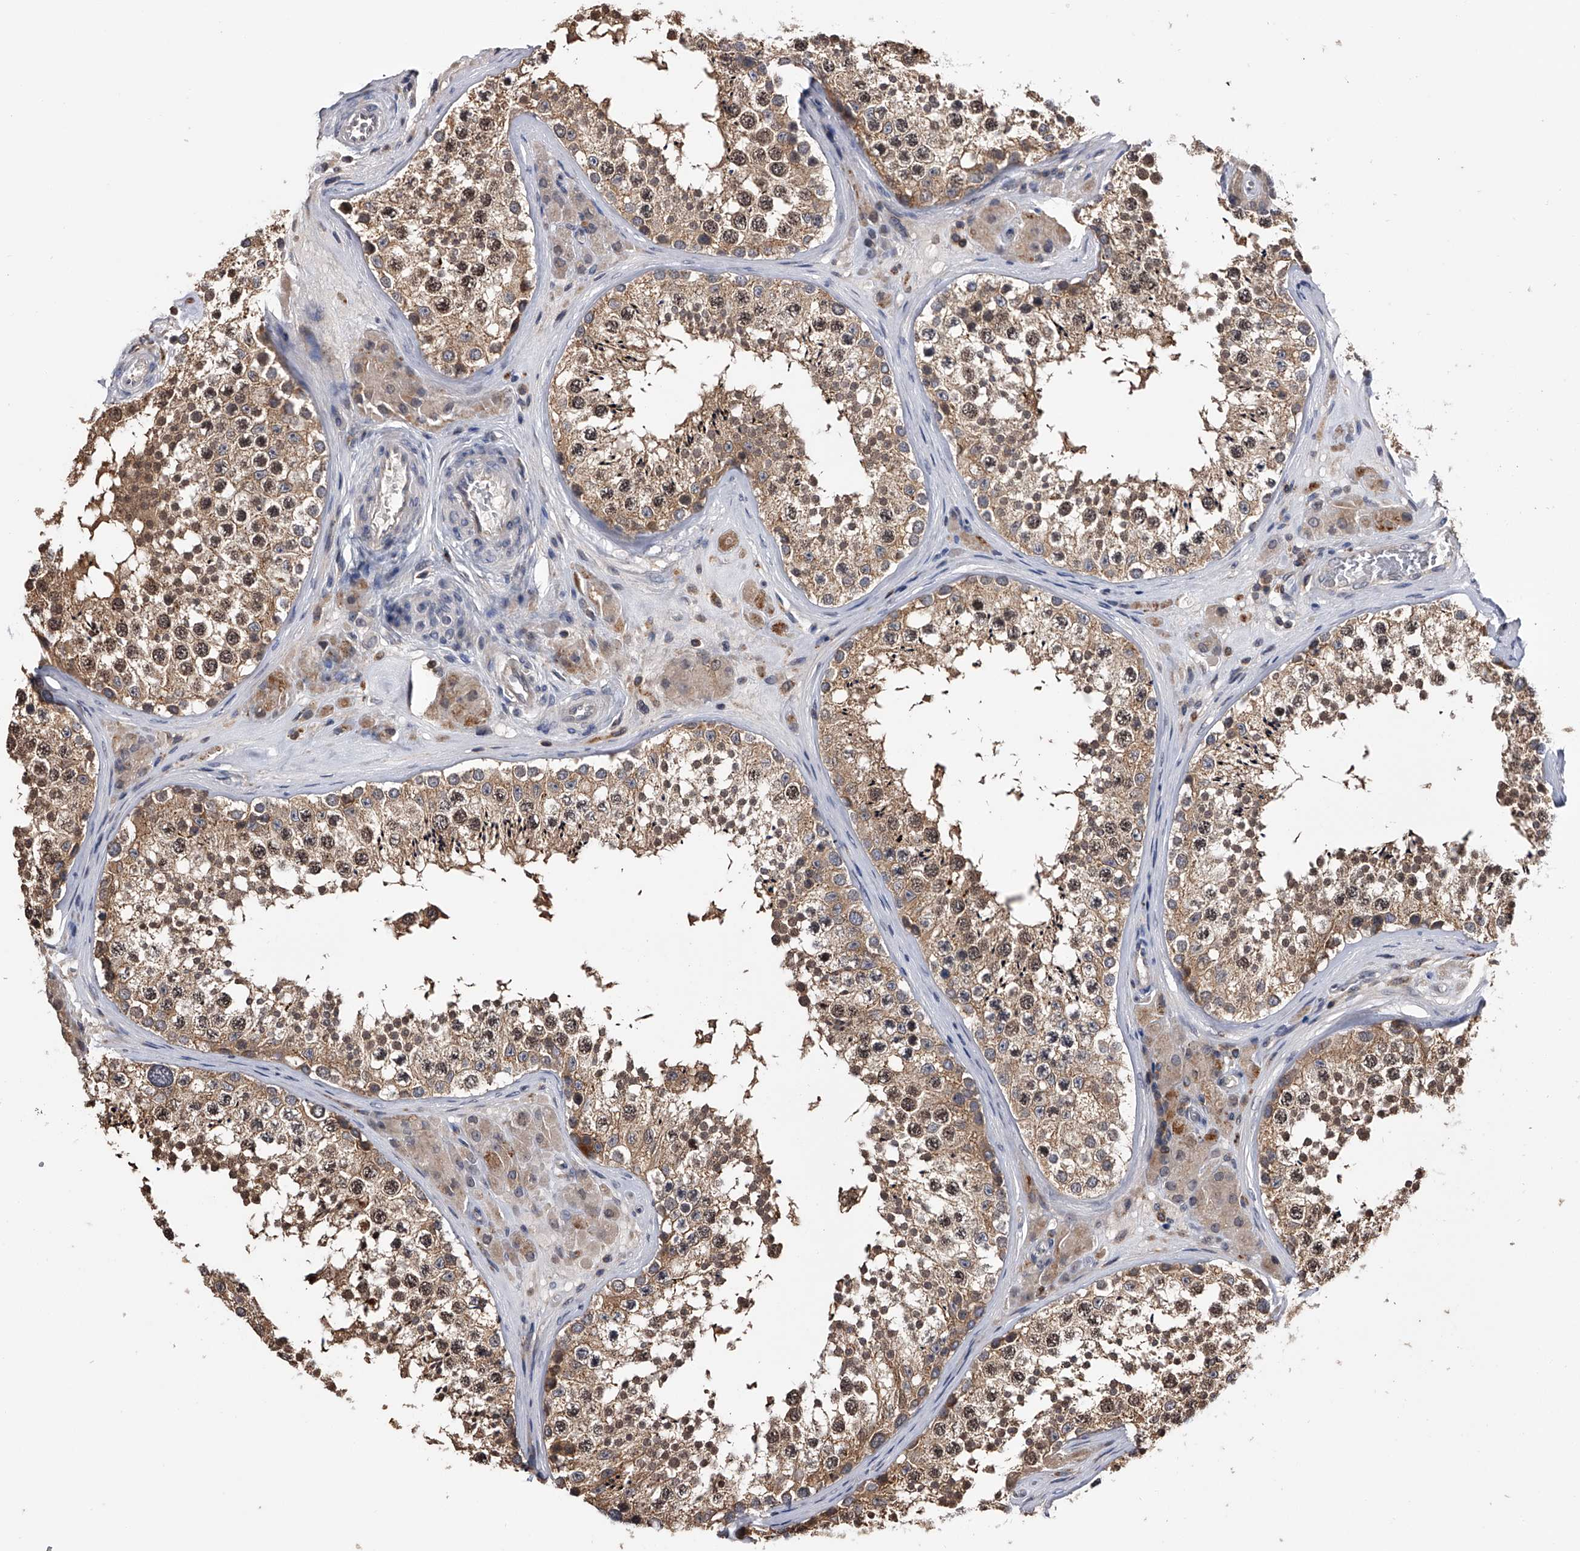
{"staining": {"intensity": "moderate", "quantity": ">75%", "location": "cytoplasmic/membranous,nuclear"}, "tissue": "testis", "cell_type": "Cells in seminiferous ducts", "image_type": "normal", "snomed": [{"axis": "morphology", "description": "Normal tissue, NOS"}, {"axis": "topography", "description": "Testis"}], "caption": "A histopathology image of testis stained for a protein demonstrates moderate cytoplasmic/membranous,nuclear brown staining in cells in seminiferous ducts. The protein is stained brown, and the nuclei are stained in blue (DAB (3,3'-diaminobenzidine) IHC with brightfield microscopy, high magnification).", "gene": "PAN3", "patient": {"sex": "male", "age": 46}}